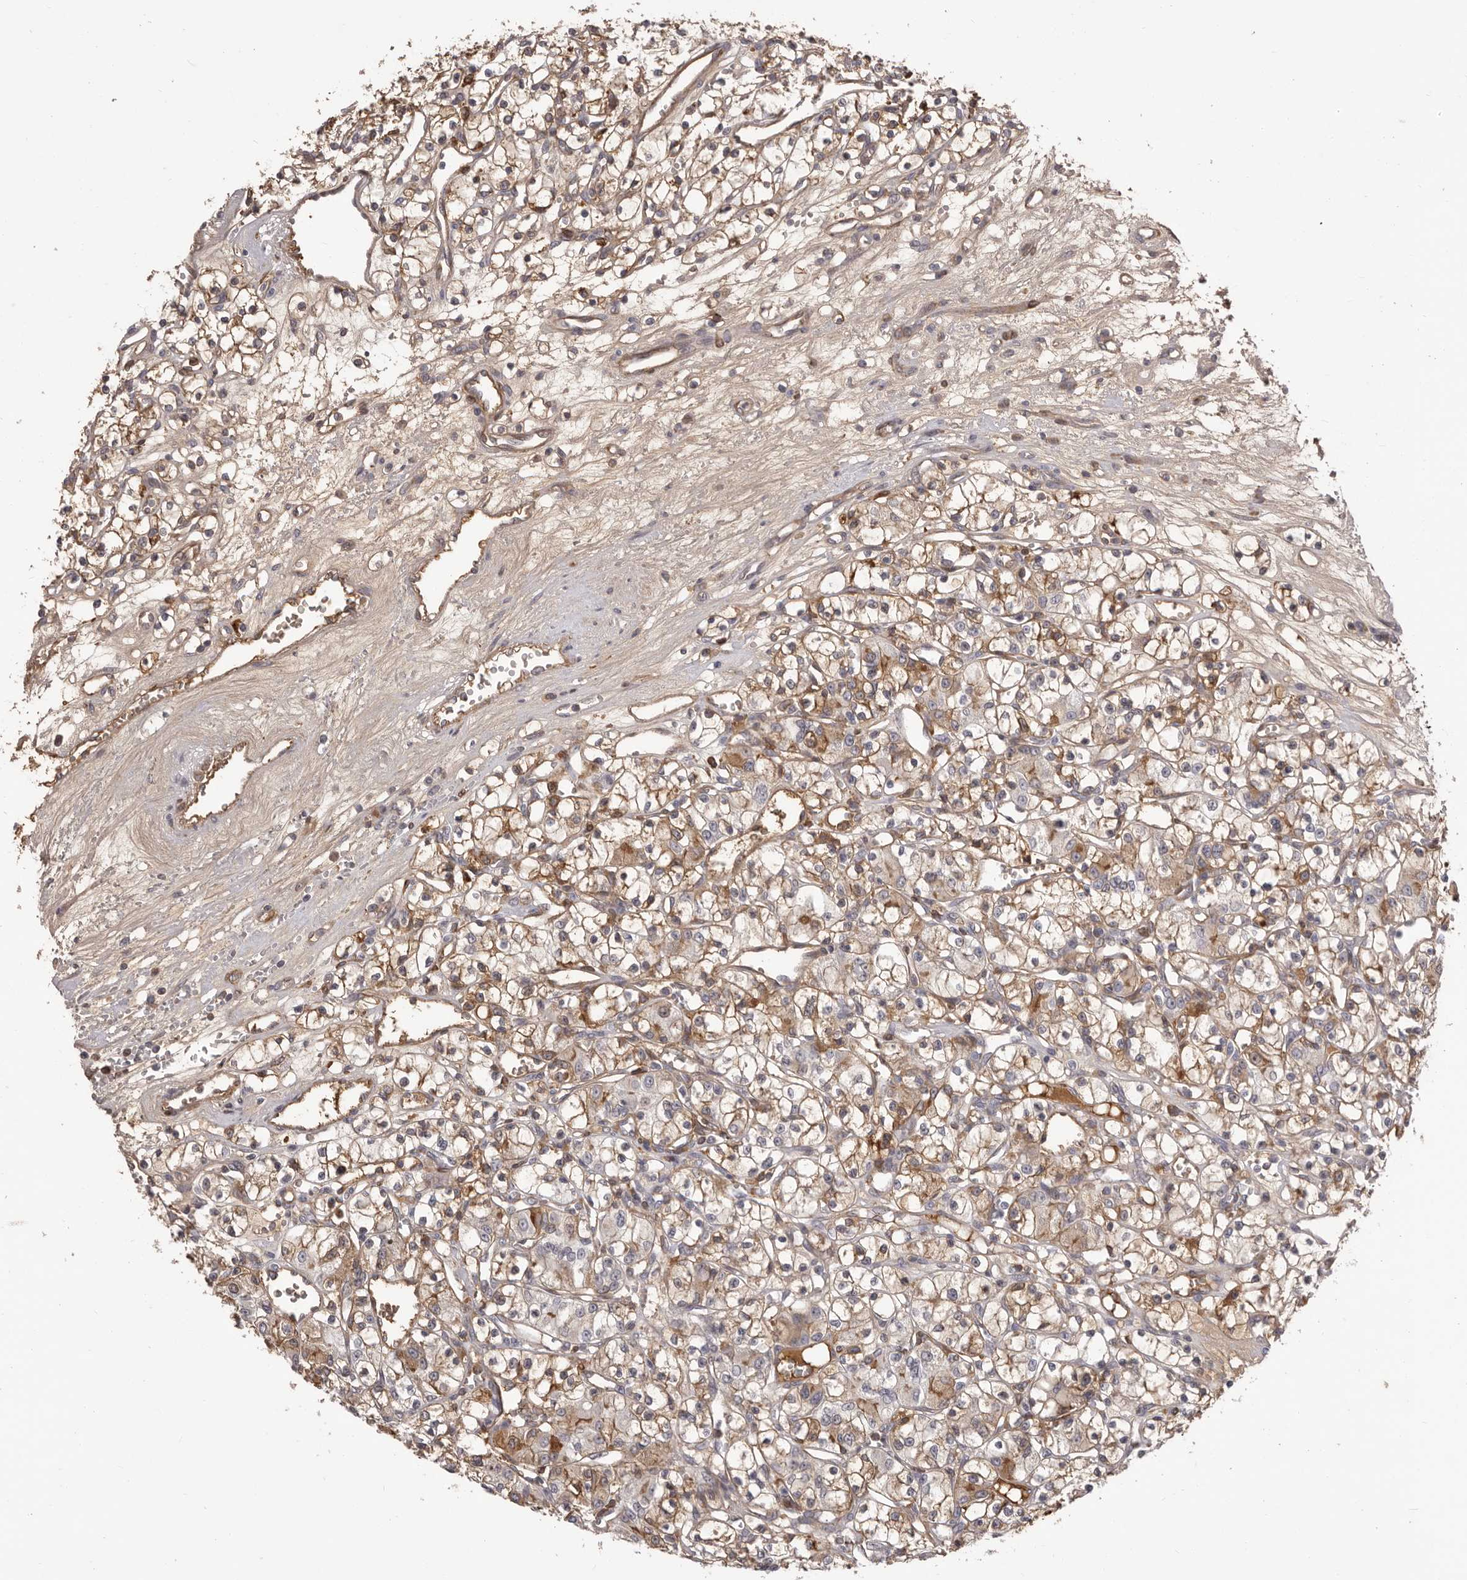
{"staining": {"intensity": "moderate", "quantity": ">75%", "location": "cytoplasmic/membranous"}, "tissue": "renal cancer", "cell_type": "Tumor cells", "image_type": "cancer", "snomed": [{"axis": "morphology", "description": "Adenocarcinoma, NOS"}, {"axis": "topography", "description": "Kidney"}], "caption": "IHC histopathology image of human renal cancer stained for a protein (brown), which displays medium levels of moderate cytoplasmic/membranous staining in approximately >75% of tumor cells.", "gene": "OTUD3", "patient": {"sex": "female", "age": 59}}